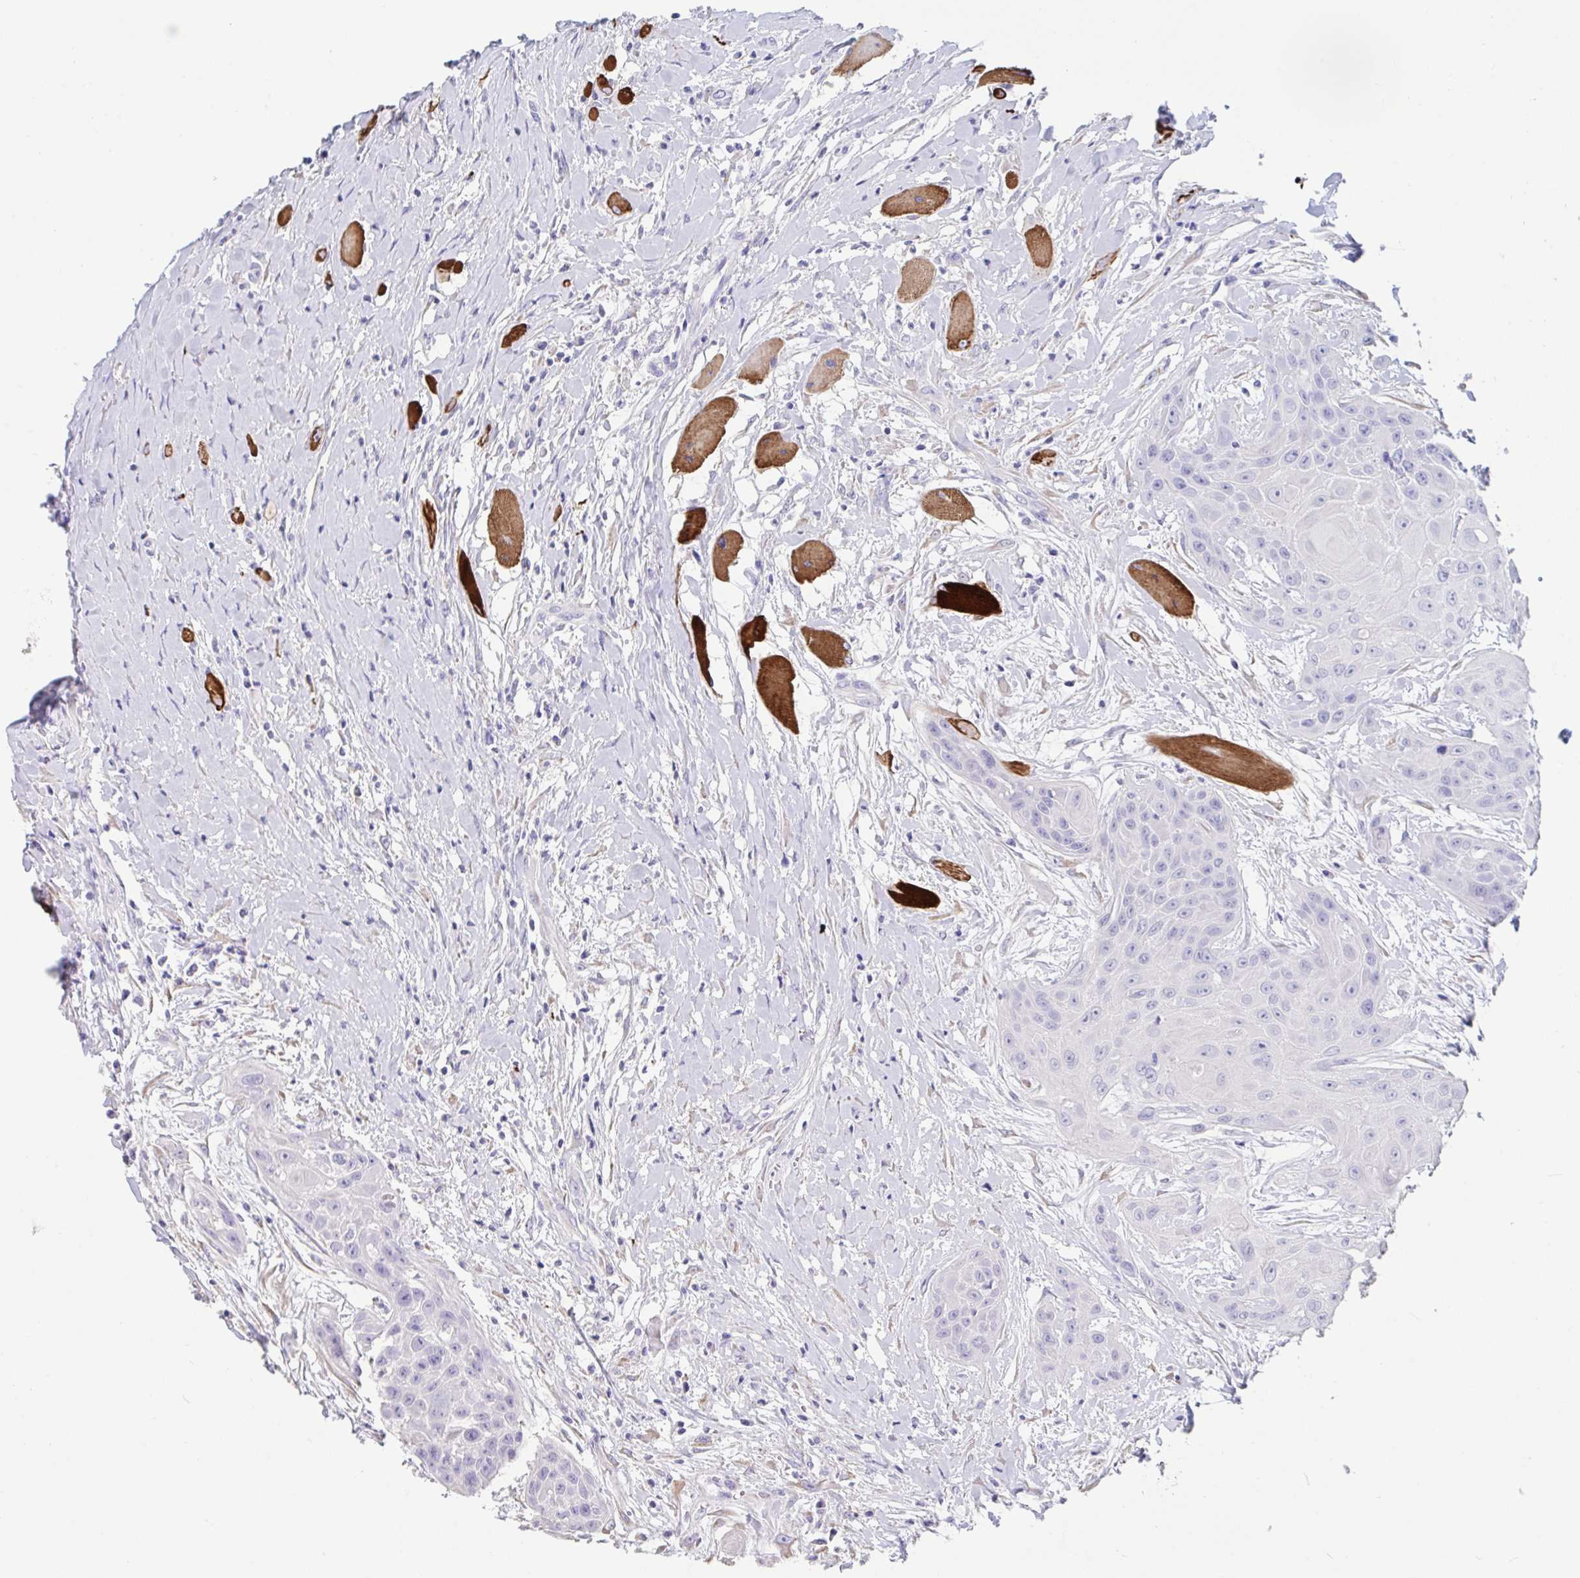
{"staining": {"intensity": "negative", "quantity": "none", "location": "none"}, "tissue": "head and neck cancer", "cell_type": "Tumor cells", "image_type": "cancer", "snomed": [{"axis": "morphology", "description": "Squamous cell carcinoma, NOS"}, {"axis": "topography", "description": "Head-Neck"}], "caption": "There is no significant expression in tumor cells of head and neck cancer (squamous cell carcinoma).", "gene": "TNNC1", "patient": {"sex": "female", "age": 73}}